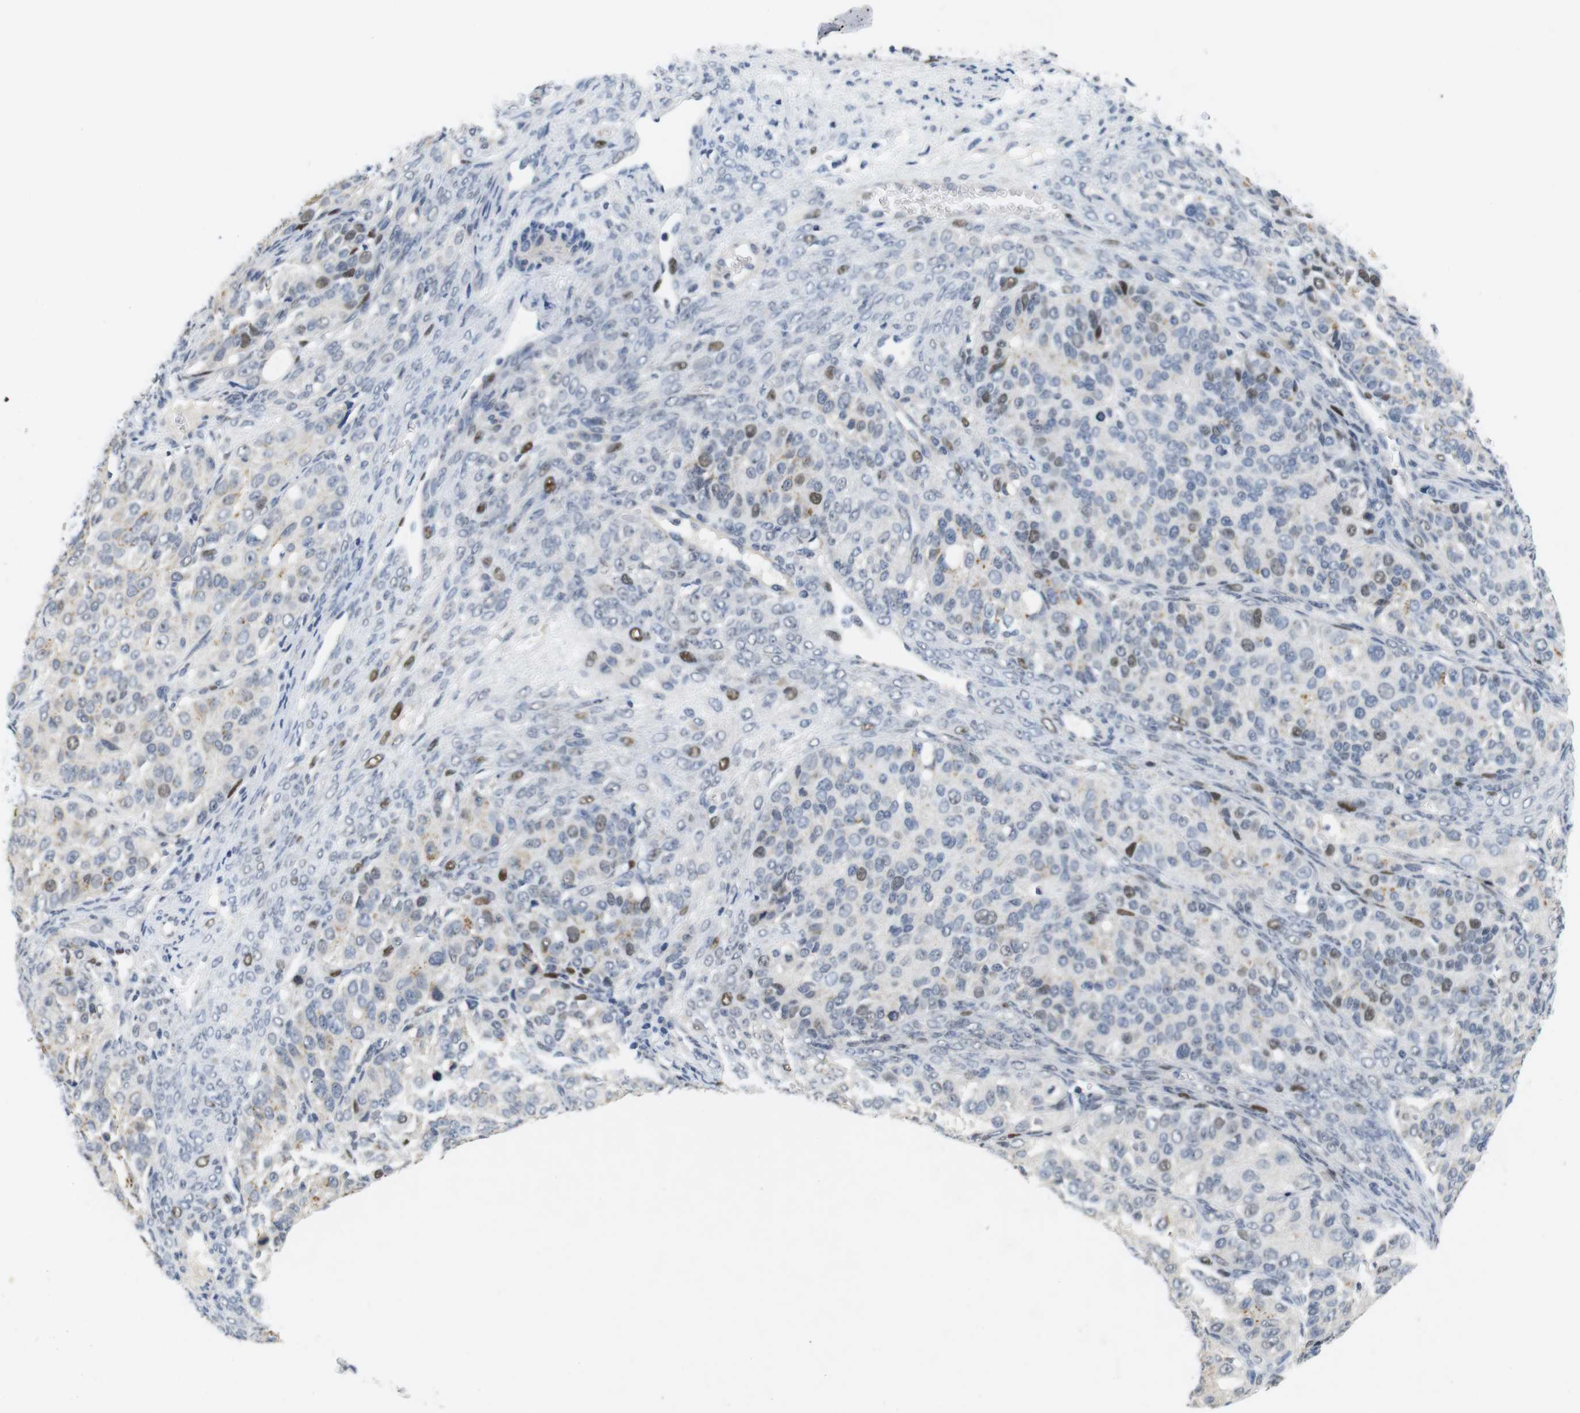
{"staining": {"intensity": "moderate", "quantity": "<25%", "location": "nuclear"}, "tissue": "ovarian cancer", "cell_type": "Tumor cells", "image_type": "cancer", "snomed": [{"axis": "morphology", "description": "Carcinoma, endometroid"}, {"axis": "topography", "description": "Ovary"}], "caption": "The image exhibits immunohistochemical staining of endometroid carcinoma (ovarian). There is moderate nuclear positivity is identified in about <25% of tumor cells. Immunohistochemistry (ihc) stains the protein in brown and the nuclei are stained blue.", "gene": "SKP2", "patient": {"sex": "female", "age": 51}}